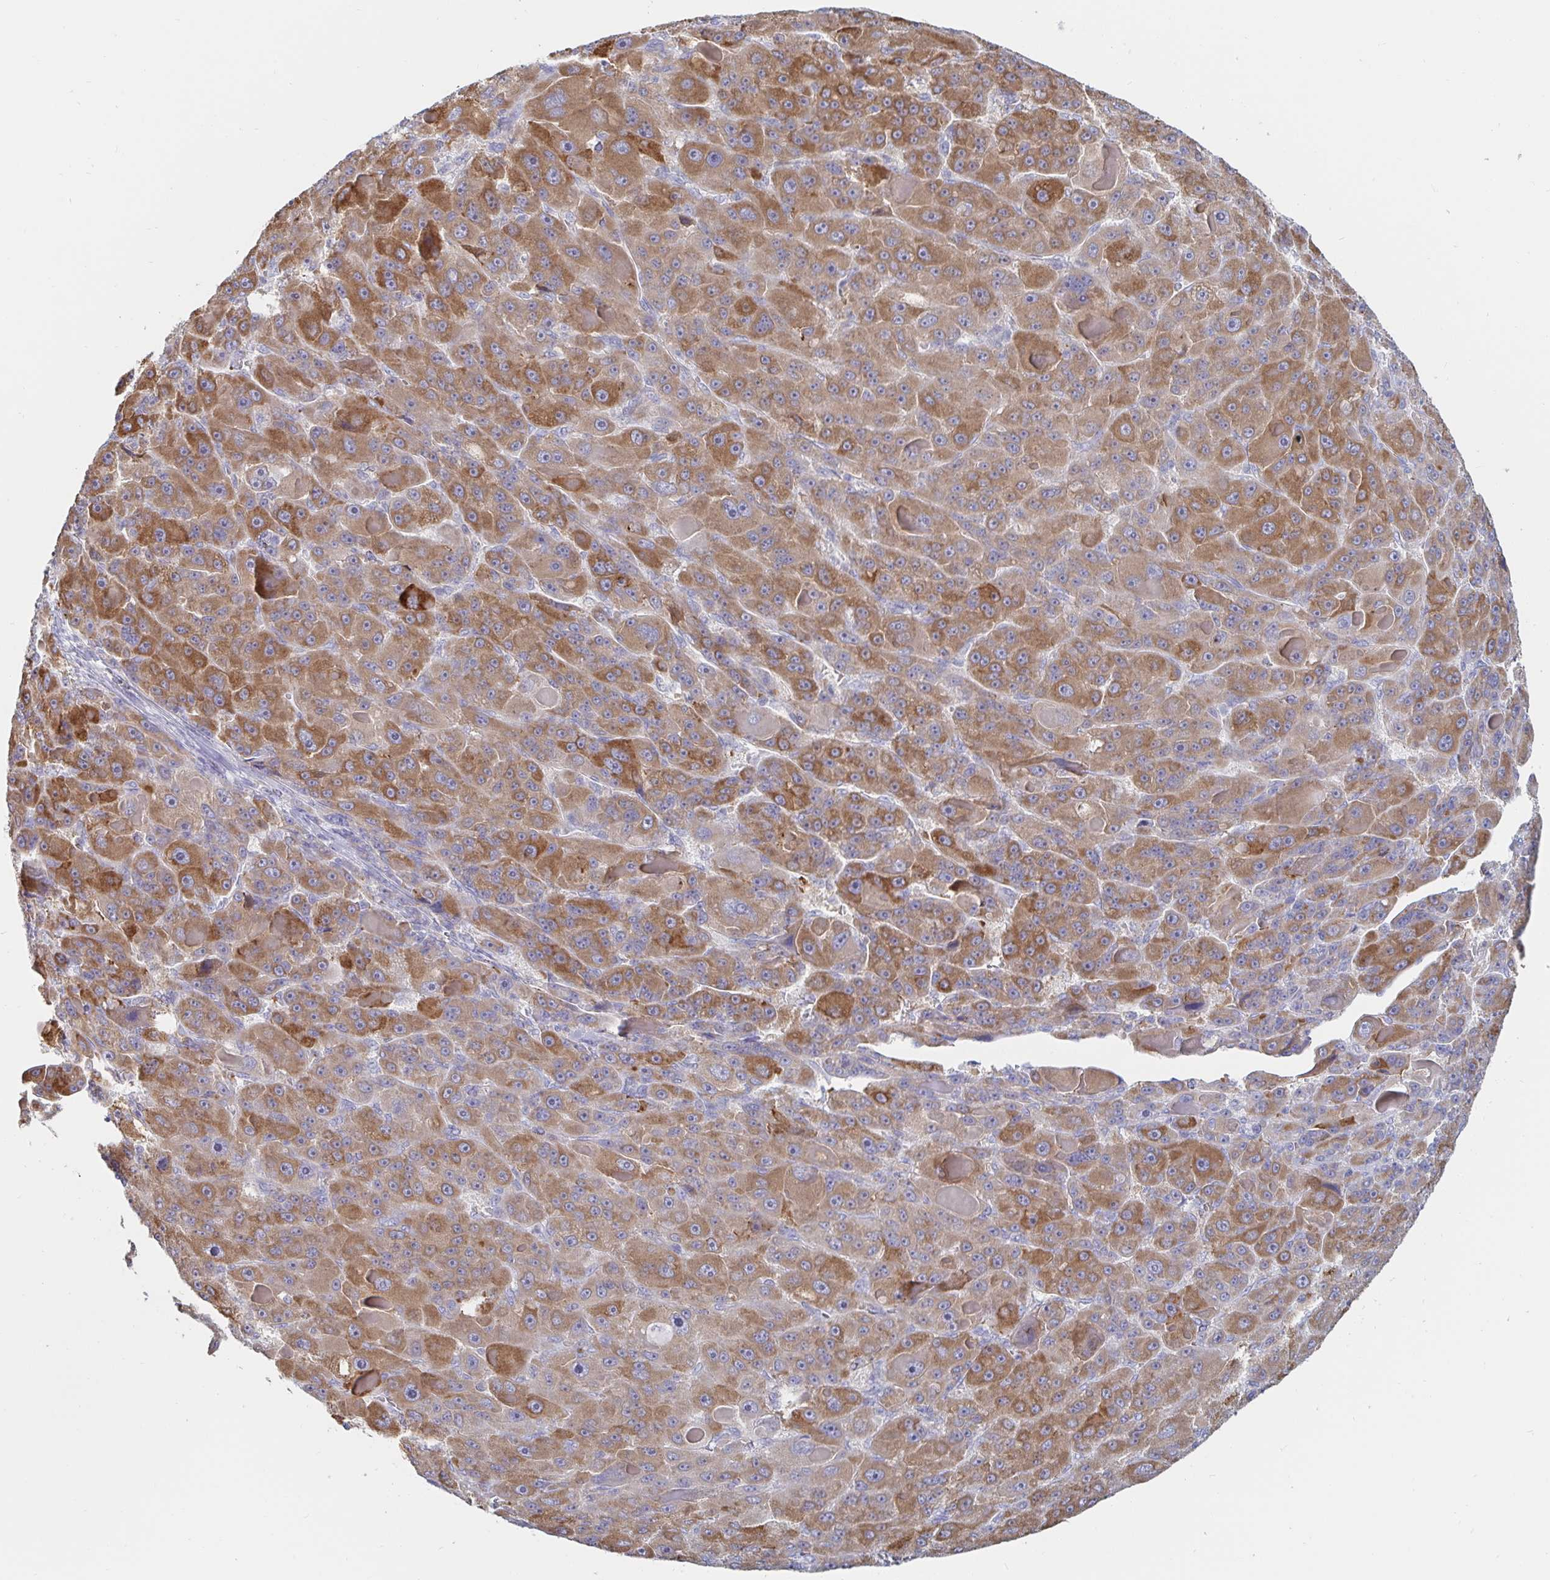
{"staining": {"intensity": "moderate", "quantity": ">75%", "location": "cytoplasmic/membranous"}, "tissue": "liver cancer", "cell_type": "Tumor cells", "image_type": "cancer", "snomed": [{"axis": "morphology", "description": "Carcinoma, Hepatocellular, NOS"}, {"axis": "topography", "description": "Liver"}], "caption": "A photomicrograph showing moderate cytoplasmic/membranous staining in about >75% of tumor cells in liver cancer, as visualized by brown immunohistochemical staining.", "gene": "SPPL3", "patient": {"sex": "male", "age": 76}}